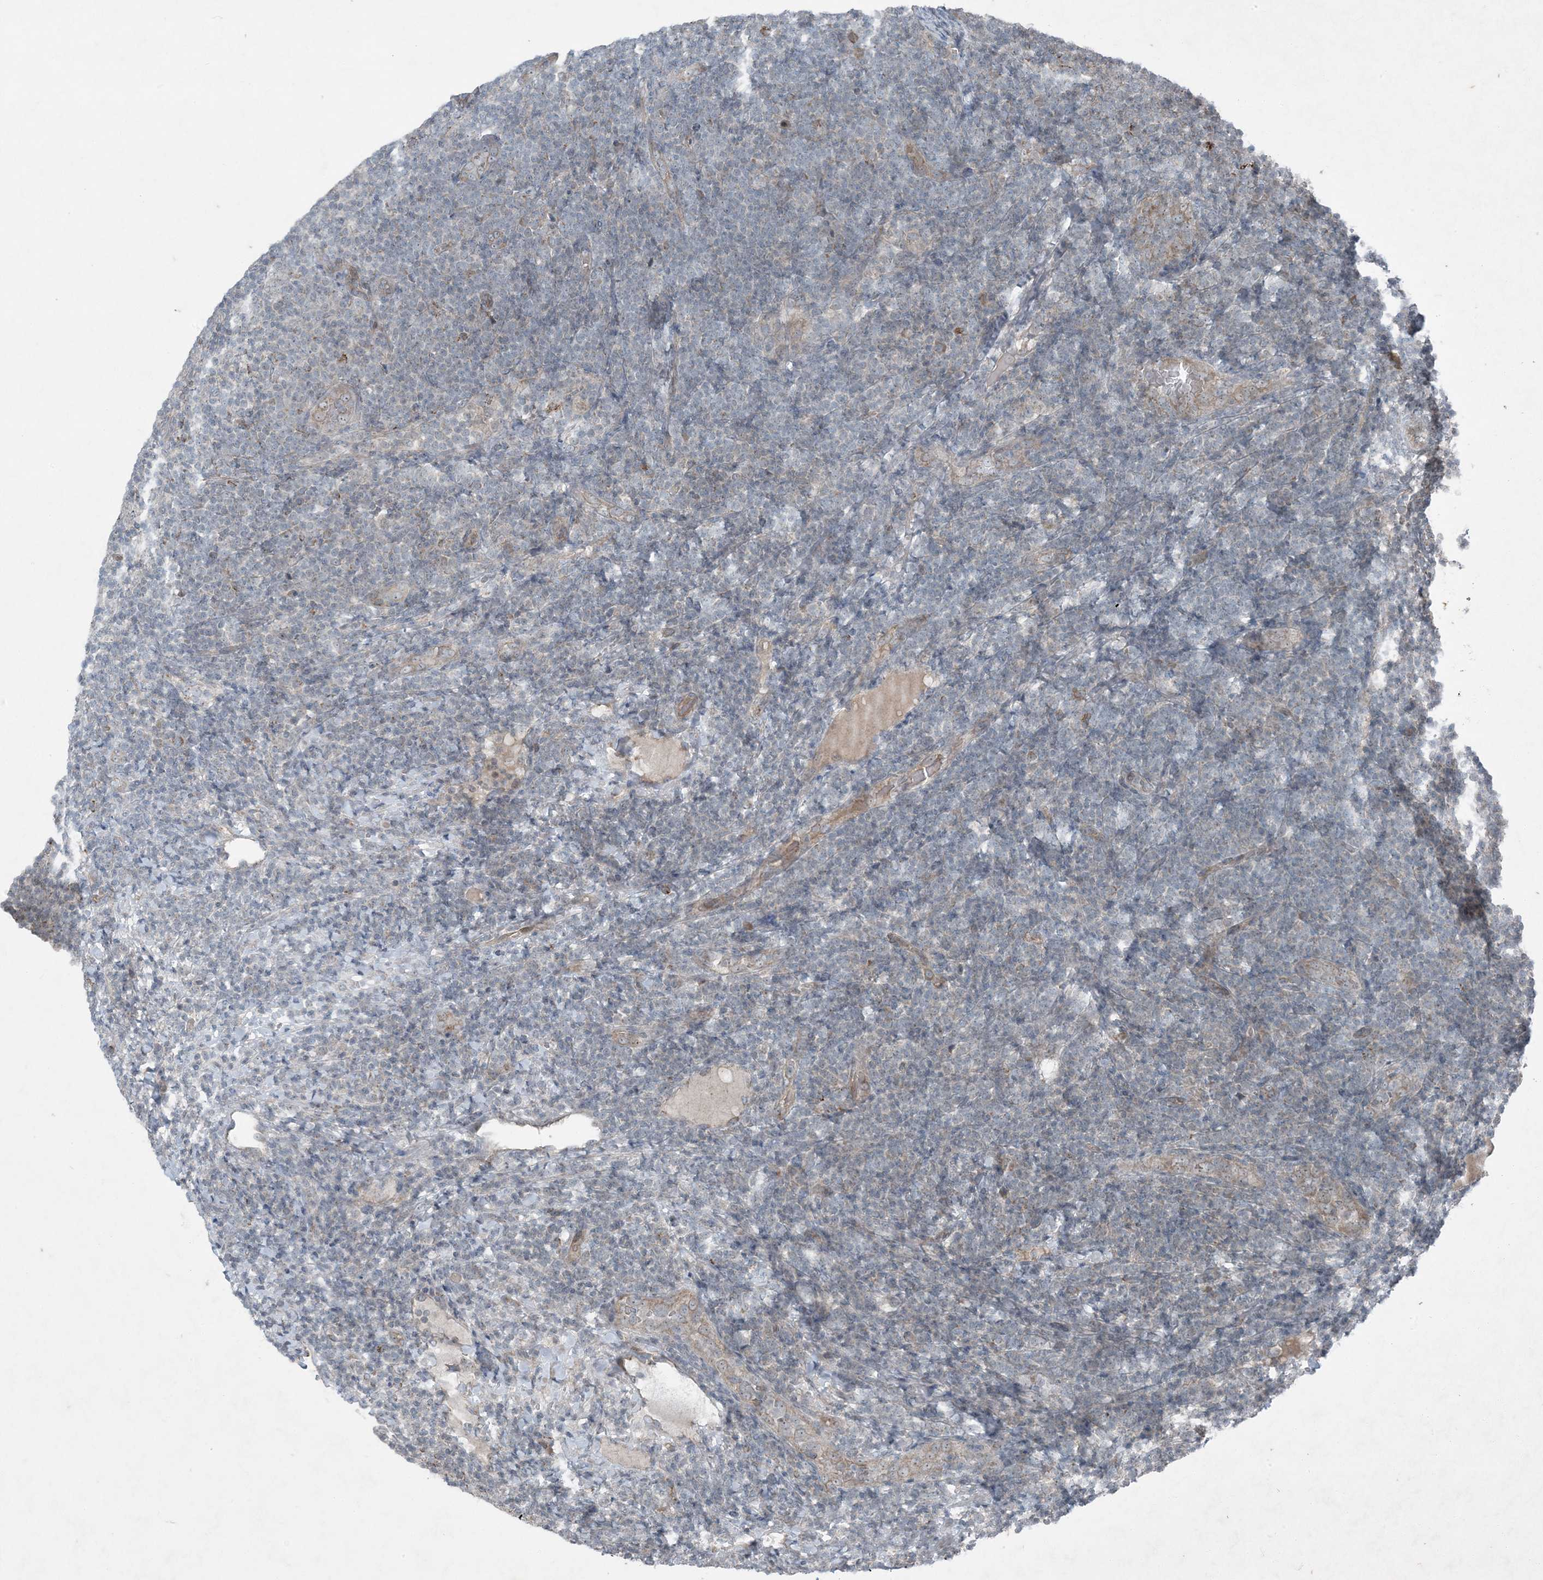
{"staining": {"intensity": "negative", "quantity": "none", "location": "none"}, "tissue": "lymphoma", "cell_type": "Tumor cells", "image_type": "cancer", "snomed": [{"axis": "morphology", "description": "Malignant lymphoma, non-Hodgkin's type, Low grade"}, {"axis": "topography", "description": "Lymph node"}], "caption": "A photomicrograph of low-grade malignant lymphoma, non-Hodgkin's type stained for a protein shows no brown staining in tumor cells. (Stains: DAB (3,3'-diaminobenzidine) immunohistochemistry with hematoxylin counter stain, Microscopy: brightfield microscopy at high magnification).", "gene": "PC", "patient": {"sex": "male", "age": 66}}